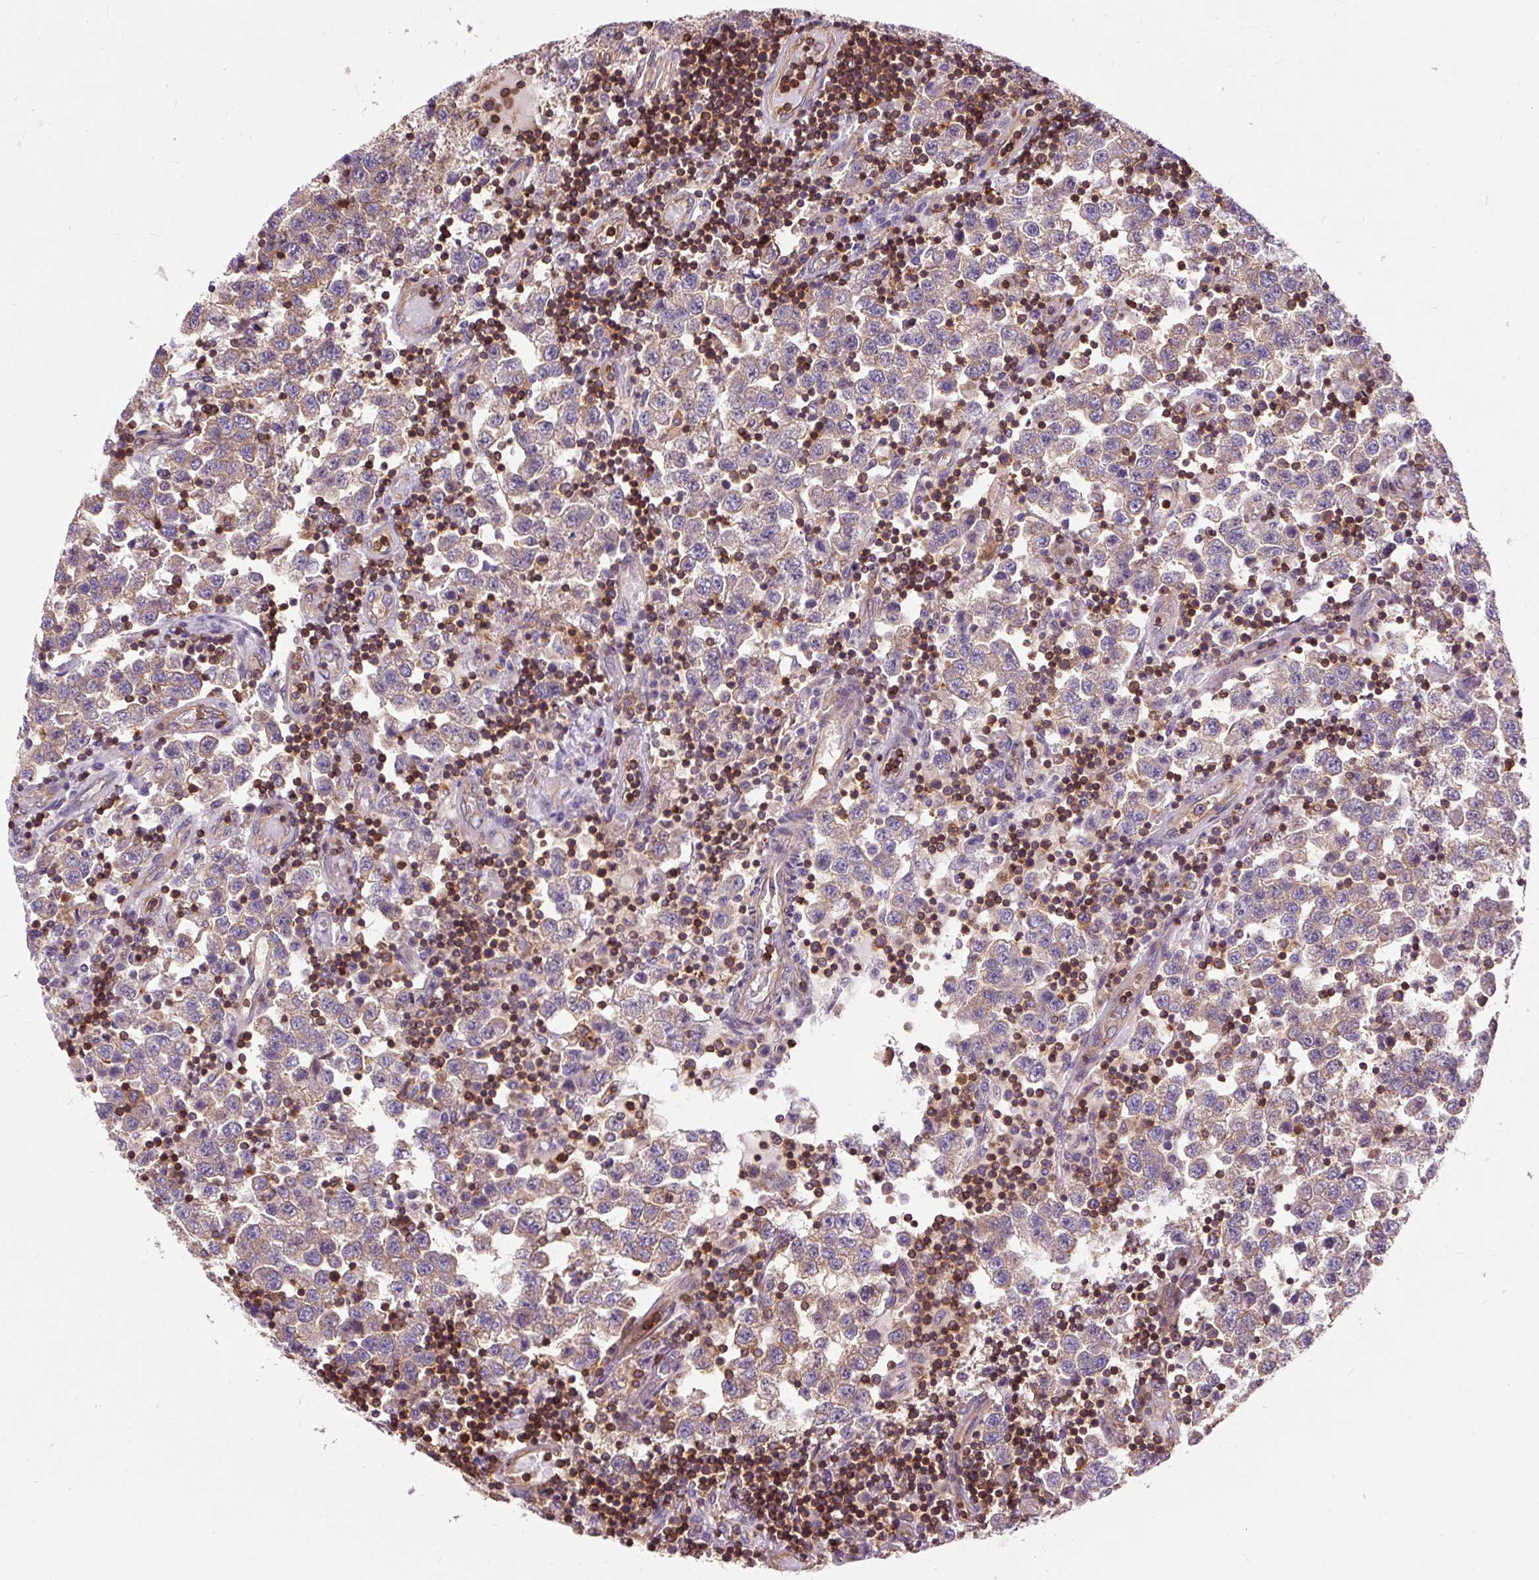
{"staining": {"intensity": "weak", "quantity": ">75%", "location": "cytoplasmic/membranous"}, "tissue": "testis cancer", "cell_type": "Tumor cells", "image_type": "cancer", "snomed": [{"axis": "morphology", "description": "Seminoma, NOS"}, {"axis": "topography", "description": "Testis"}], "caption": "Immunohistochemistry image of neoplastic tissue: human testis cancer stained using immunohistochemistry (IHC) shows low levels of weak protein expression localized specifically in the cytoplasmic/membranous of tumor cells, appearing as a cytoplasmic/membranous brown color.", "gene": "CISD3", "patient": {"sex": "male", "age": 34}}